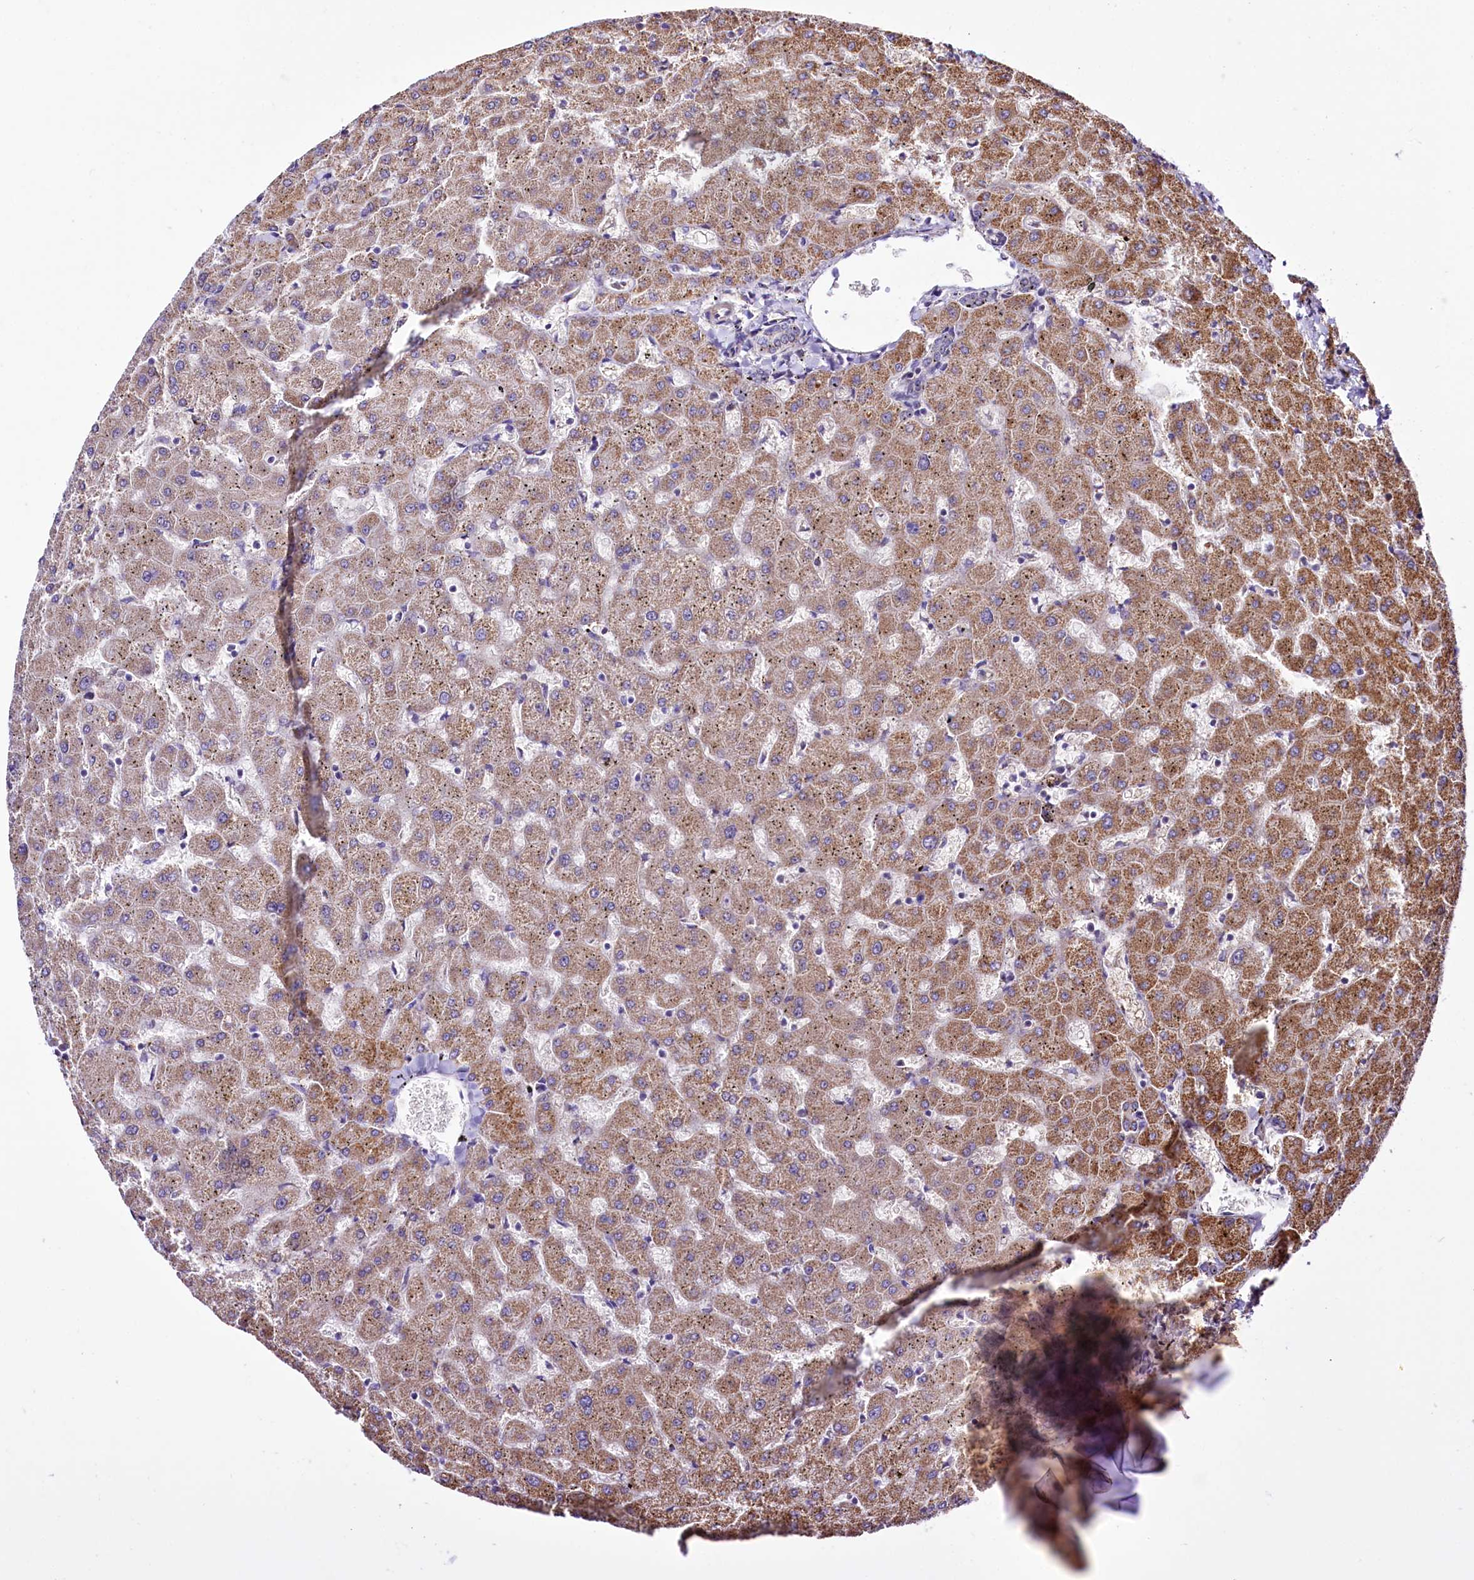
{"staining": {"intensity": "negative", "quantity": "none", "location": "none"}, "tissue": "liver", "cell_type": "Cholangiocytes", "image_type": "normal", "snomed": [{"axis": "morphology", "description": "Normal tissue, NOS"}, {"axis": "topography", "description": "Liver"}], "caption": "An immunohistochemistry image of normal liver is shown. There is no staining in cholangiocytes of liver.", "gene": "ST7", "patient": {"sex": "female", "age": 63}}